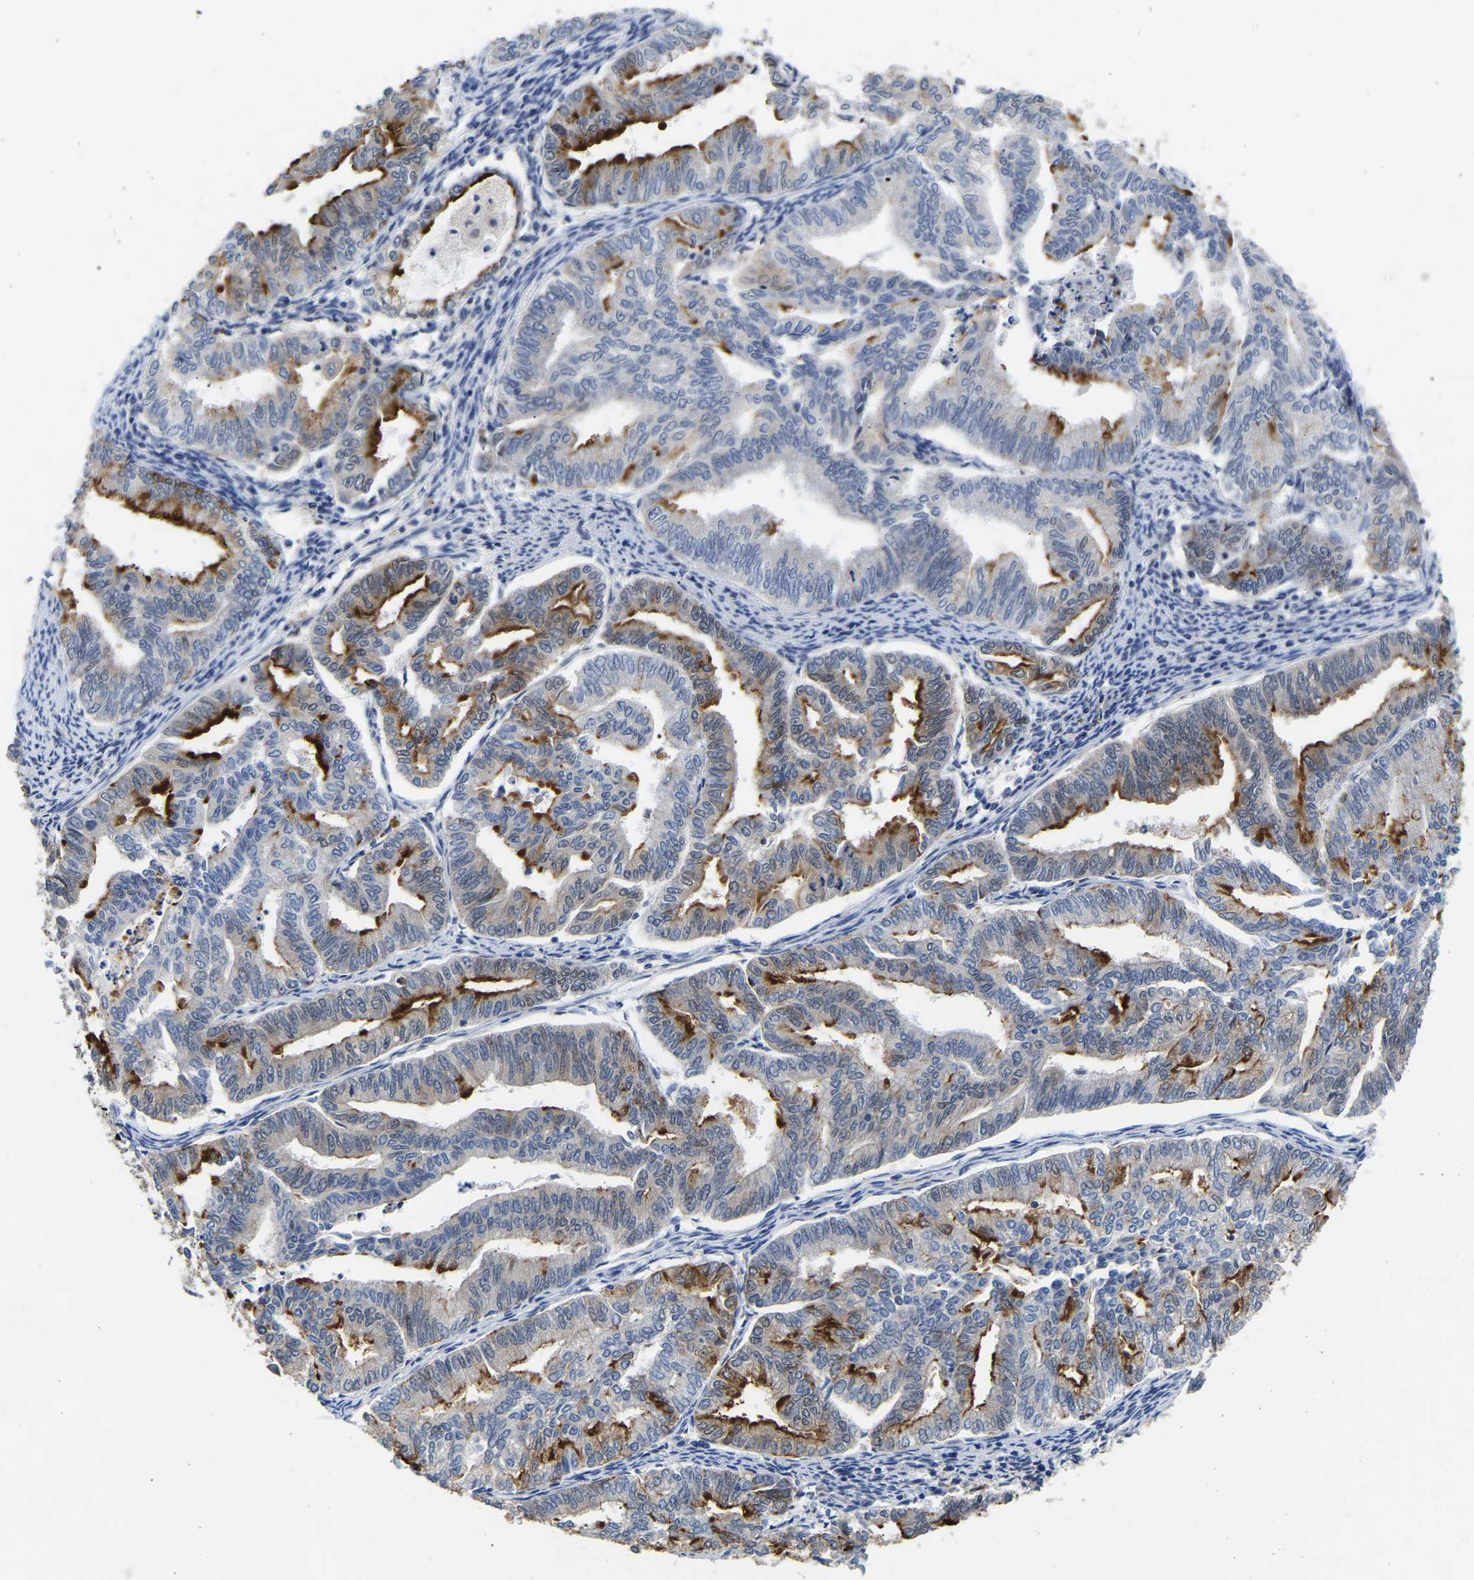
{"staining": {"intensity": "strong", "quantity": "<25%", "location": "cytoplasmic/membranous"}, "tissue": "endometrial cancer", "cell_type": "Tumor cells", "image_type": "cancer", "snomed": [{"axis": "morphology", "description": "Adenocarcinoma, NOS"}, {"axis": "topography", "description": "Endometrium"}], "caption": "Endometrial cancer was stained to show a protein in brown. There is medium levels of strong cytoplasmic/membranous positivity in approximately <25% of tumor cells.", "gene": "CCDC6", "patient": {"sex": "female", "age": 79}}